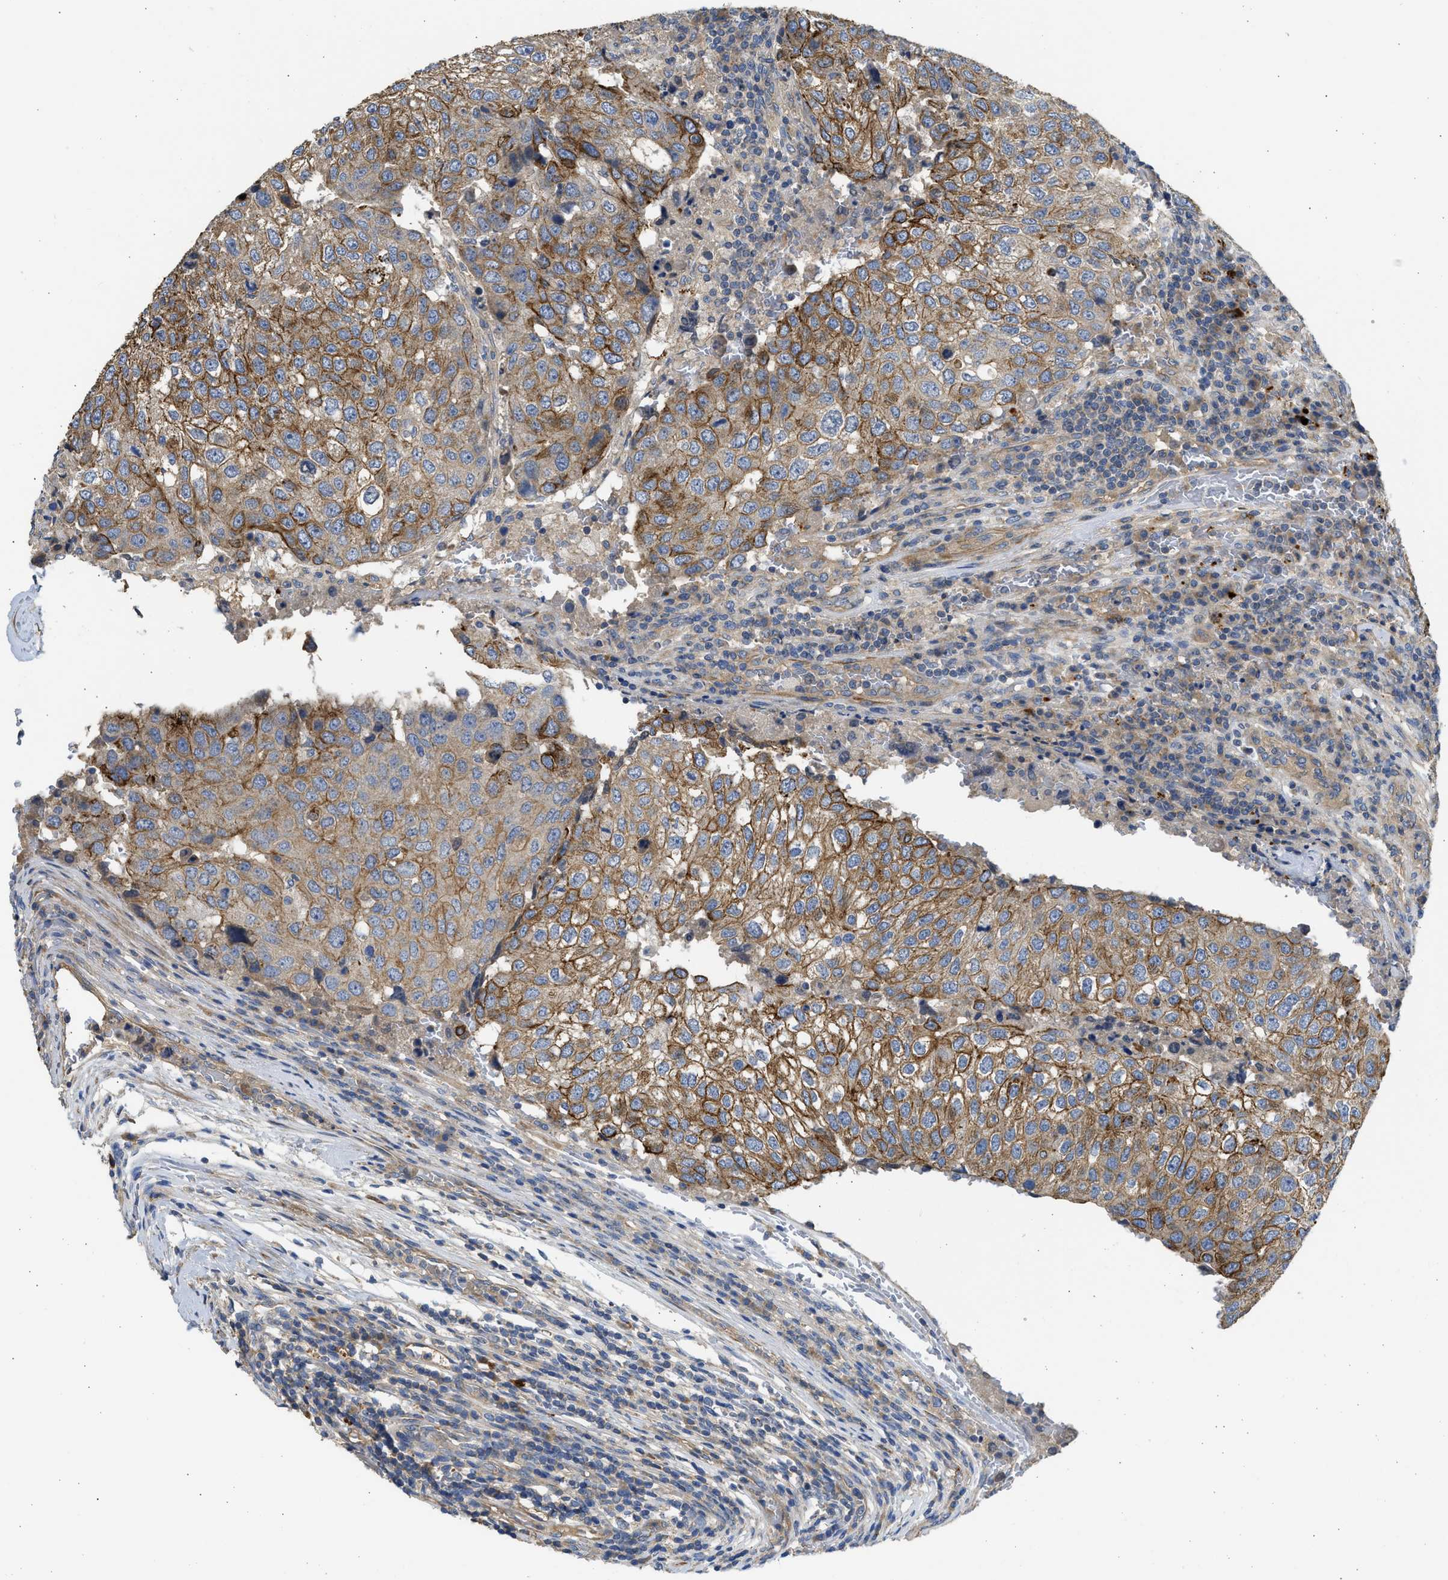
{"staining": {"intensity": "moderate", "quantity": ">75%", "location": "cytoplasmic/membranous"}, "tissue": "urothelial cancer", "cell_type": "Tumor cells", "image_type": "cancer", "snomed": [{"axis": "morphology", "description": "Urothelial carcinoma, High grade"}, {"axis": "topography", "description": "Lymph node"}, {"axis": "topography", "description": "Urinary bladder"}], "caption": "Moderate cytoplasmic/membranous positivity for a protein is appreciated in approximately >75% of tumor cells of urothelial cancer using immunohistochemistry (IHC).", "gene": "CSRNP2", "patient": {"sex": "male", "age": 51}}